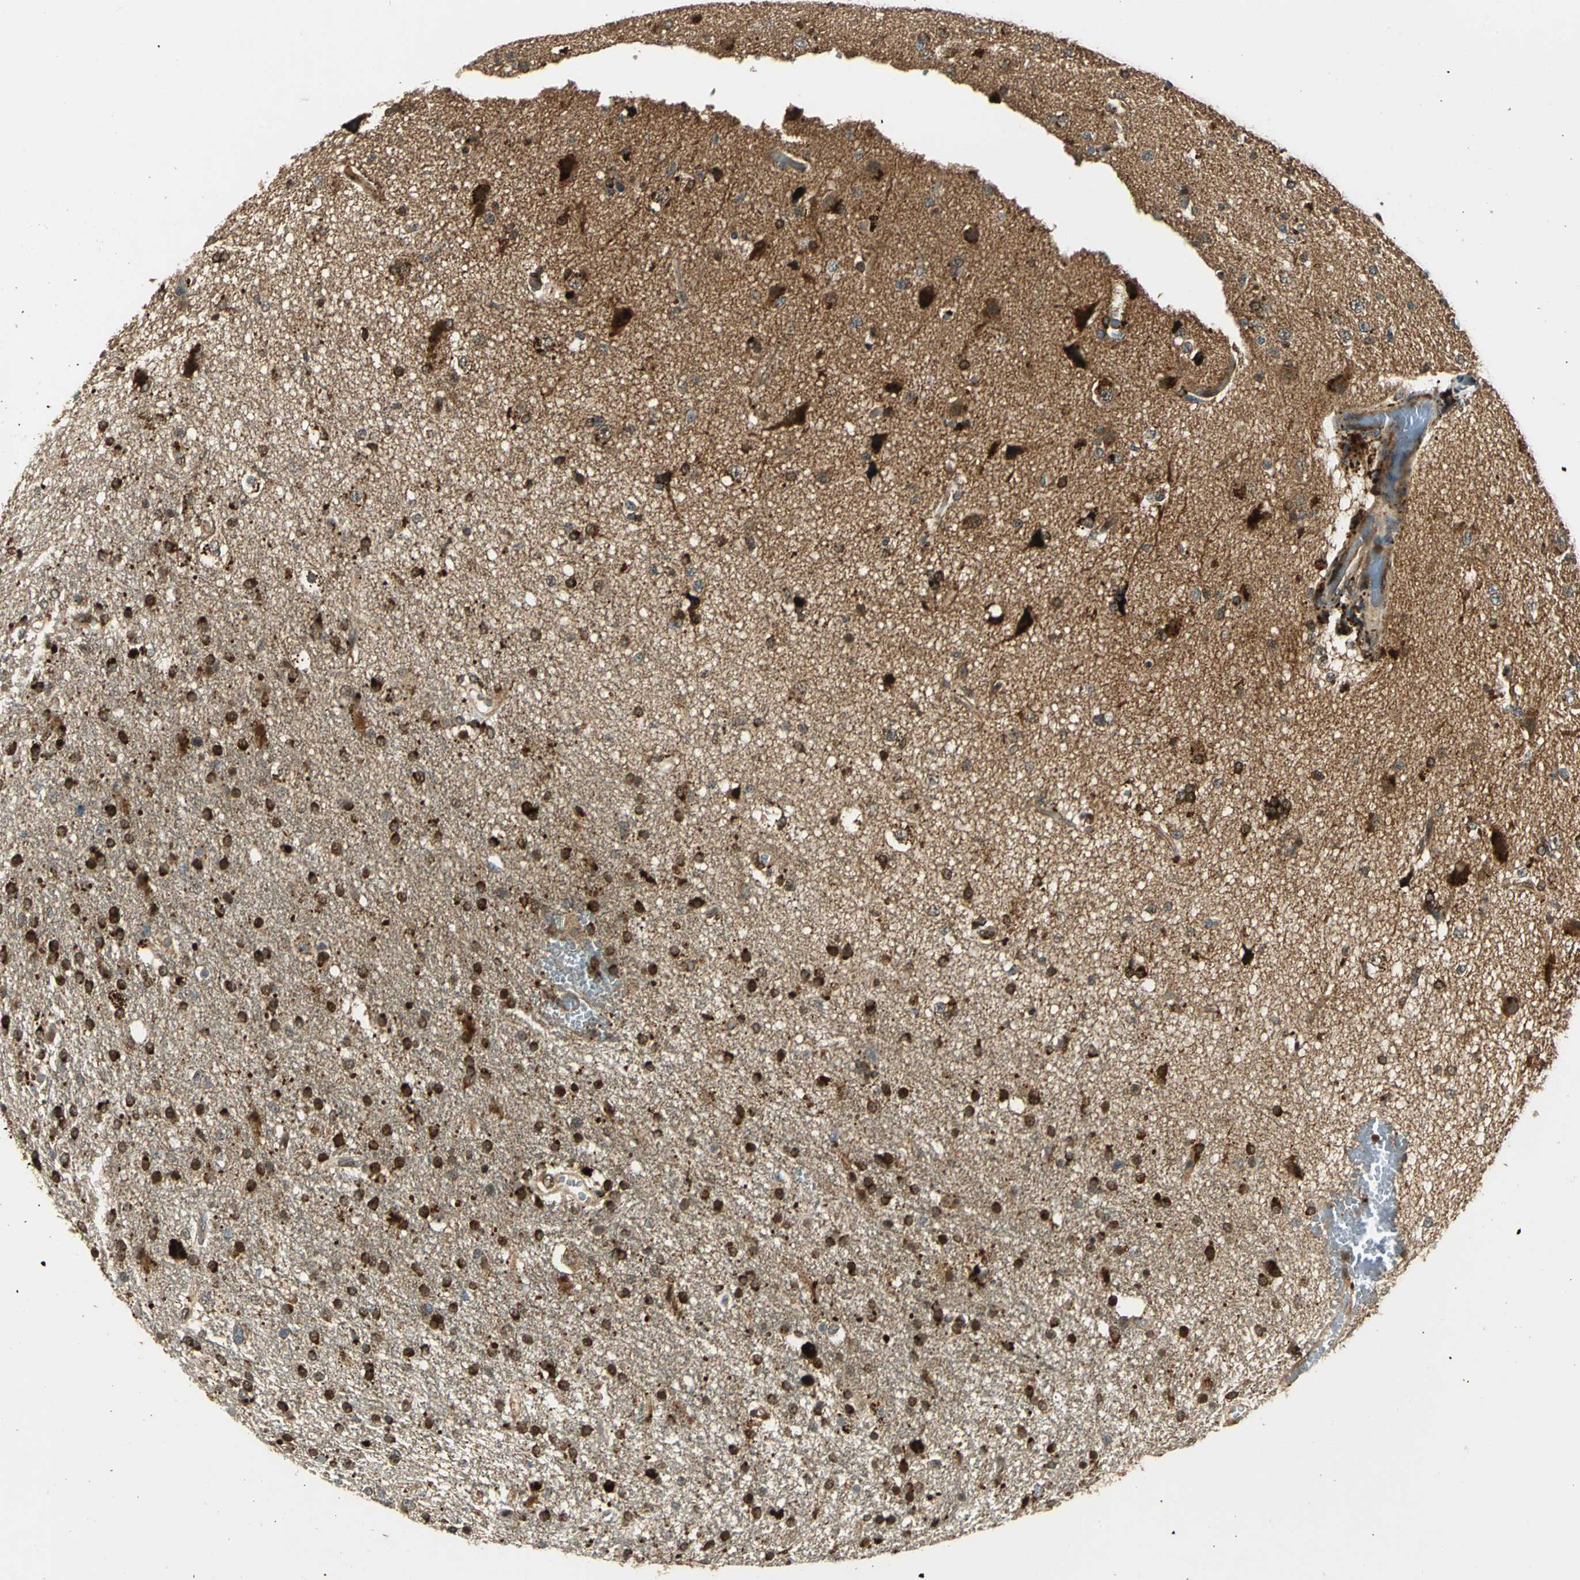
{"staining": {"intensity": "strong", "quantity": ">75%", "location": "cytoplasmic/membranous,nuclear"}, "tissue": "glioma", "cell_type": "Tumor cells", "image_type": "cancer", "snomed": [{"axis": "morphology", "description": "Glioma, malignant, High grade"}, {"axis": "topography", "description": "Brain"}], "caption": "A brown stain labels strong cytoplasmic/membranous and nuclear expression of a protein in human malignant glioma (high-grade) tumor cells. (Brightfield microscopy of DAB IHC at high magnification).", "gene": "PPP1R13L", "patient": {"sex": "male", "age": 33}}